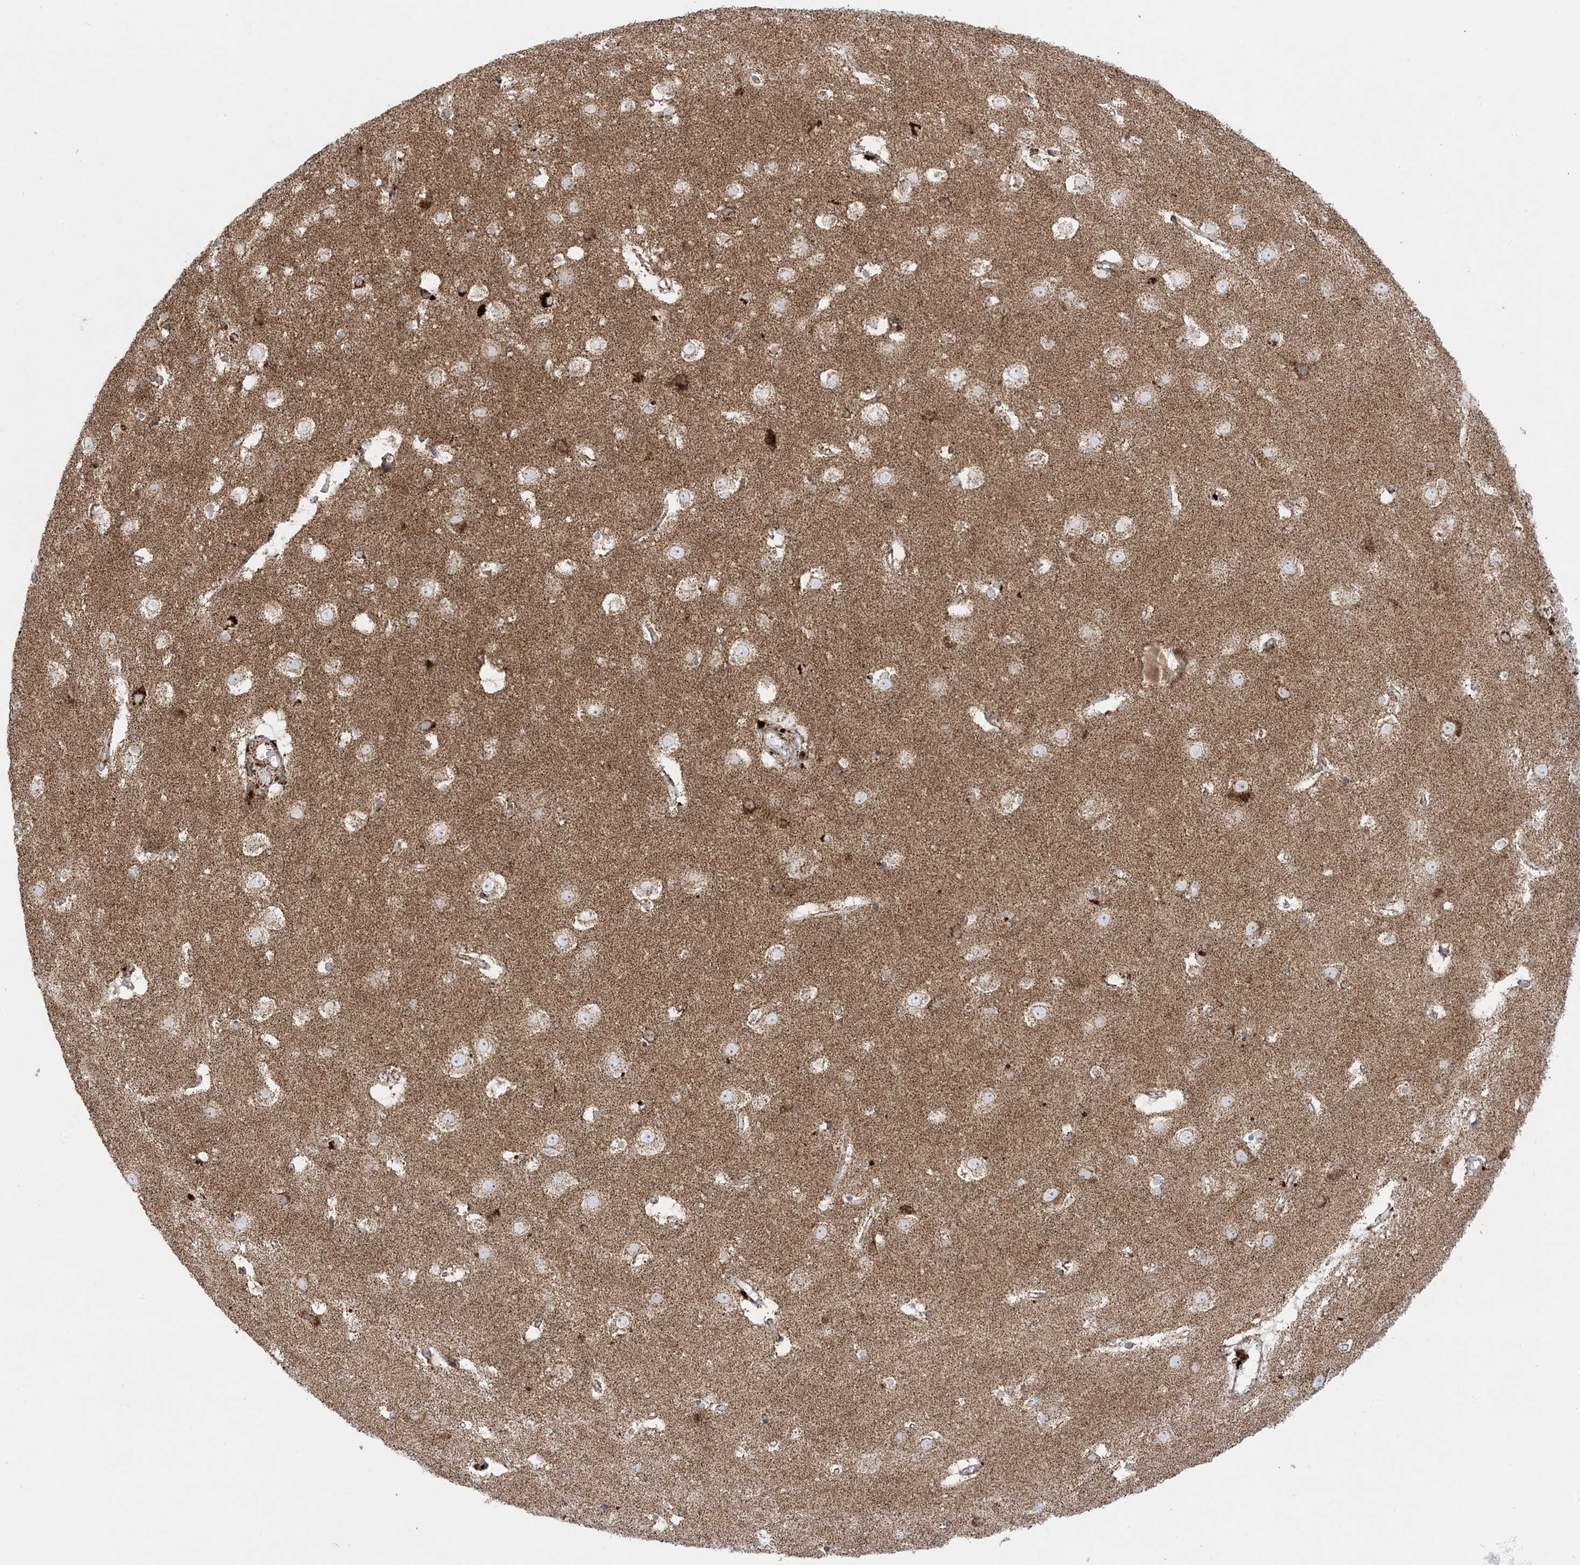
{"staining": {"intensity": "moderate", "quantity": ">75%", "location": "cytoplasmic/membranous"}, "tissue": "cerebral cortex", "cell_type": "Endothelial cells", "image_type": "normal", "snomed": [{"axis": "morphology", "description": "Normal tissue, NOS"}, {"axis": "topography", "description": "Cerebral cortex"}], "caption": "High-magnification brightfield microscopy of normal cerebral cortex stained with DAB (brown) and counterstained with hematoxylin (blue). endothelial cells exhibit moderate cytoplasmic/membranous positivity is present in about>75% of cells.", "gene": "MRPS36", "patient": {"sex": "male", "age": 54}}